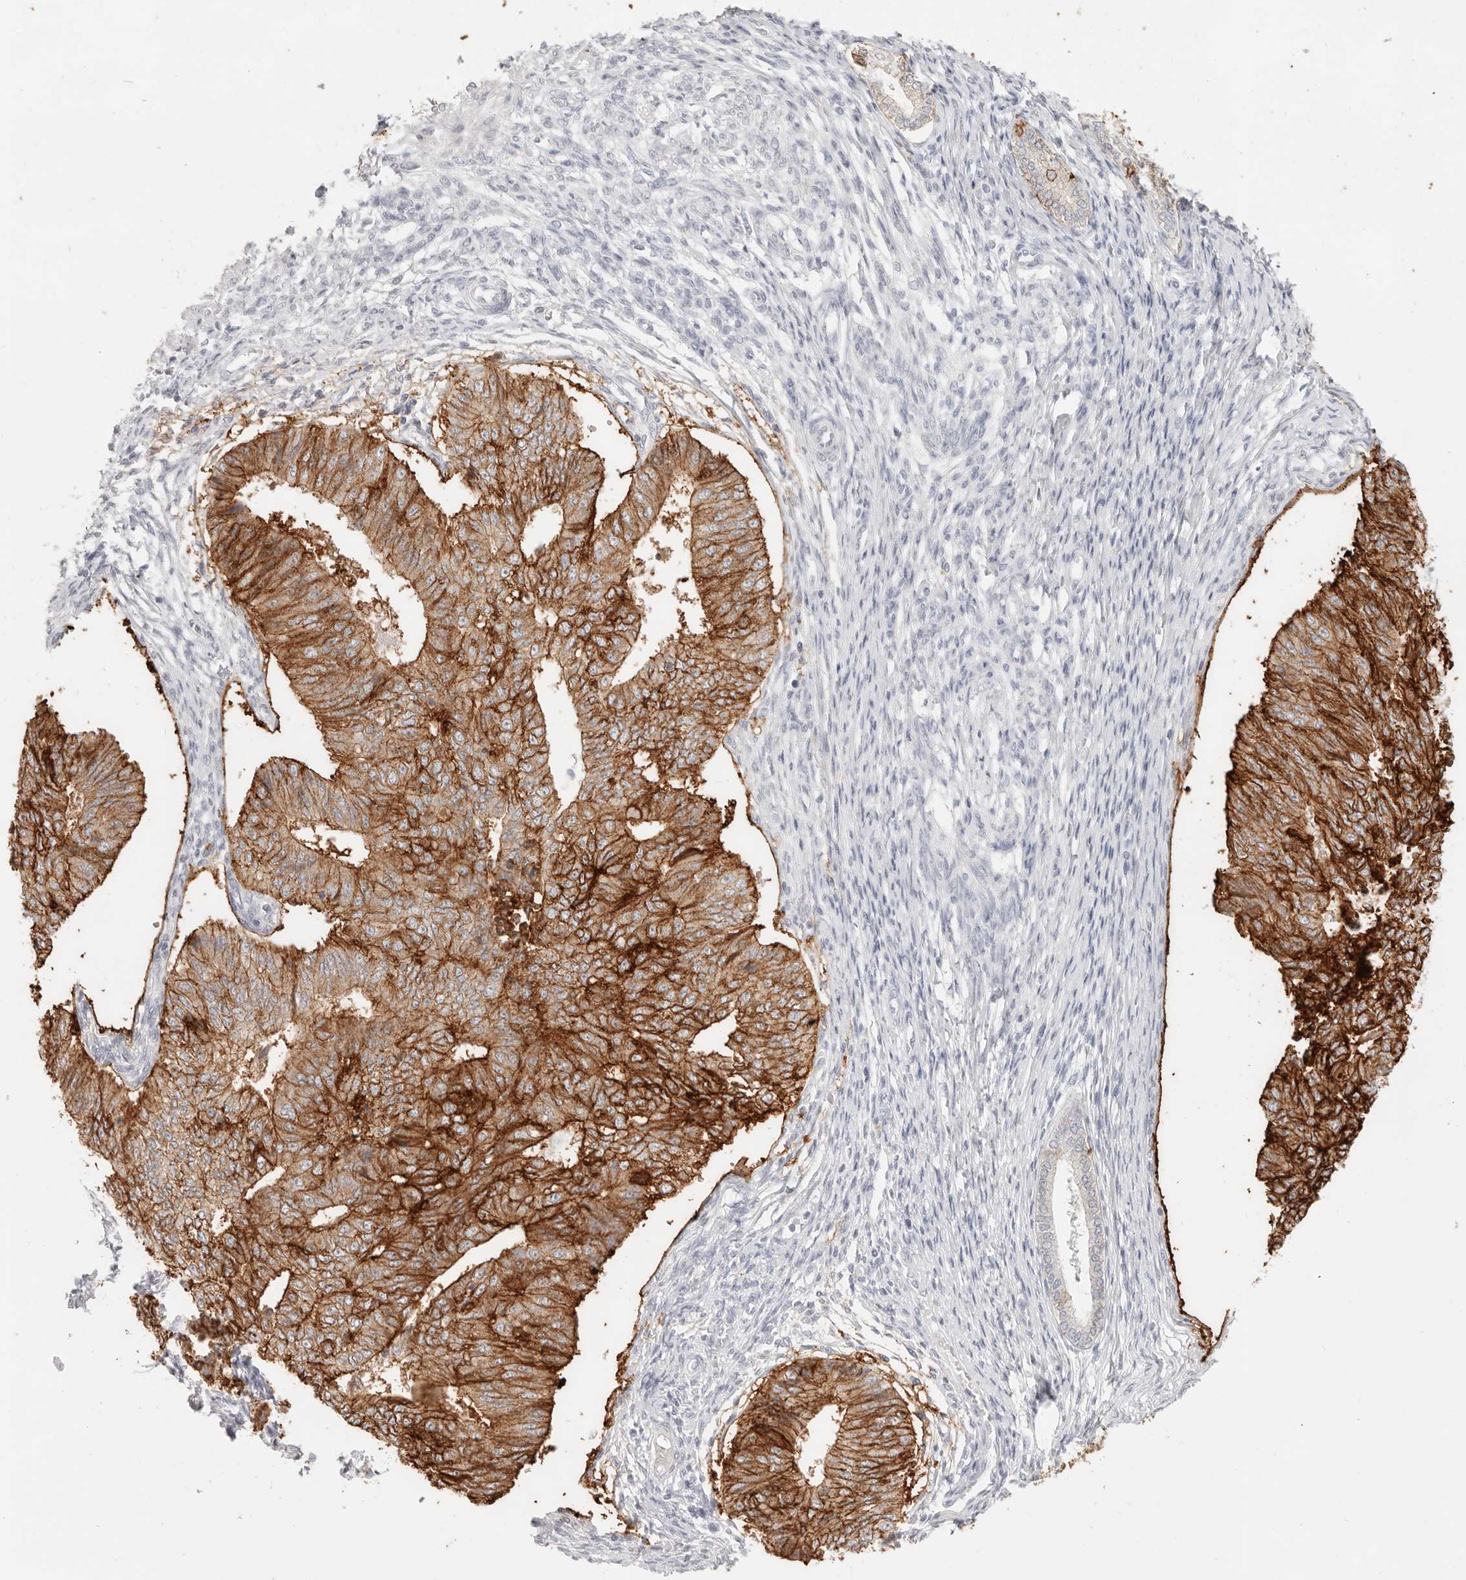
{"staining": {"intensity": "strong", "quantity": ">75%", "location": "cytoplasmic/membranous"}, "tissue": "endometrial cancer", "cell_type": "Tumor cells", "image_type": "cancer", "snomed": [{"axis": "morphology", "description": "Adenocarcinoma, NOS"}, {"axis": "topography", "description": "Endometrium"}], "caption": "Approximately >75% of tumor cells in human endometrial adenocarcinoma show strong cytoplasmic/membranous protein positivity as visualized by brown immunohistochemical staining.", "gene": "EPCAM", "patient": {"sex": "female", "age": 32}}